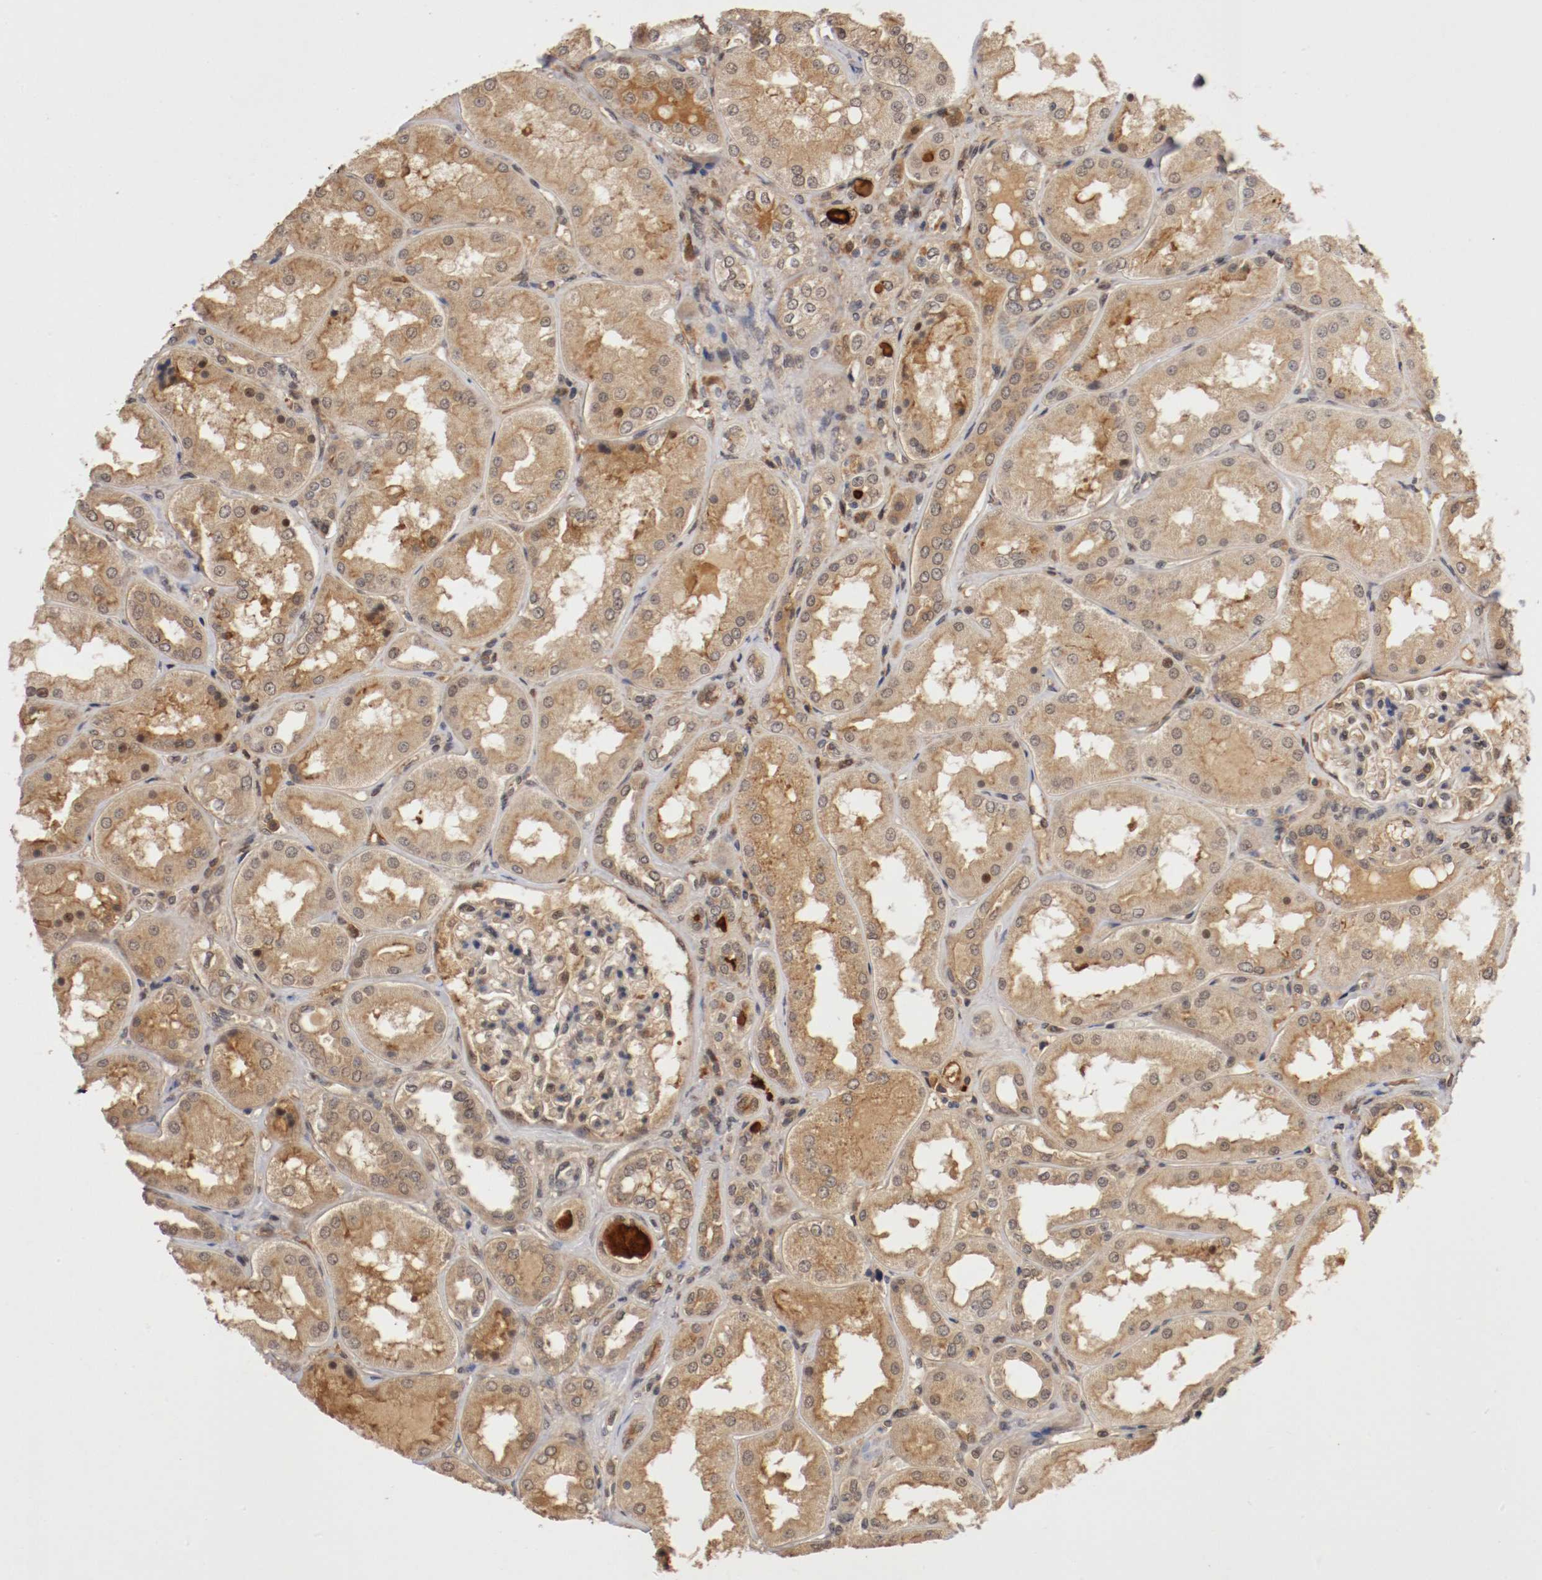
{"staining": {"intensity": "weak", "quantity": ">75%", "location": "cytoplasmic/membranous,nuclear"}, "tissue": "kidney", "cell_type": "Cells in glomeruli", "image_type": "normal", "snomed": [{"axis": "morphology", "description": "Normal tissue, NOS"}, {"axis": "topography", "description": "Kidney"}], "caption": "Immunohistochemical staining of unremarkable human kidney demonstrates weak cytoplasmic/membranous,nuclear protein expression in about >75% of cells in glomeruli. The staining was performed using DAB, with brown indicating positive protein expression. Nuclei are stained blue with hematoxylin.", "gene": "DNMT3B", "patient": {"sex": "female", "age": 56}}